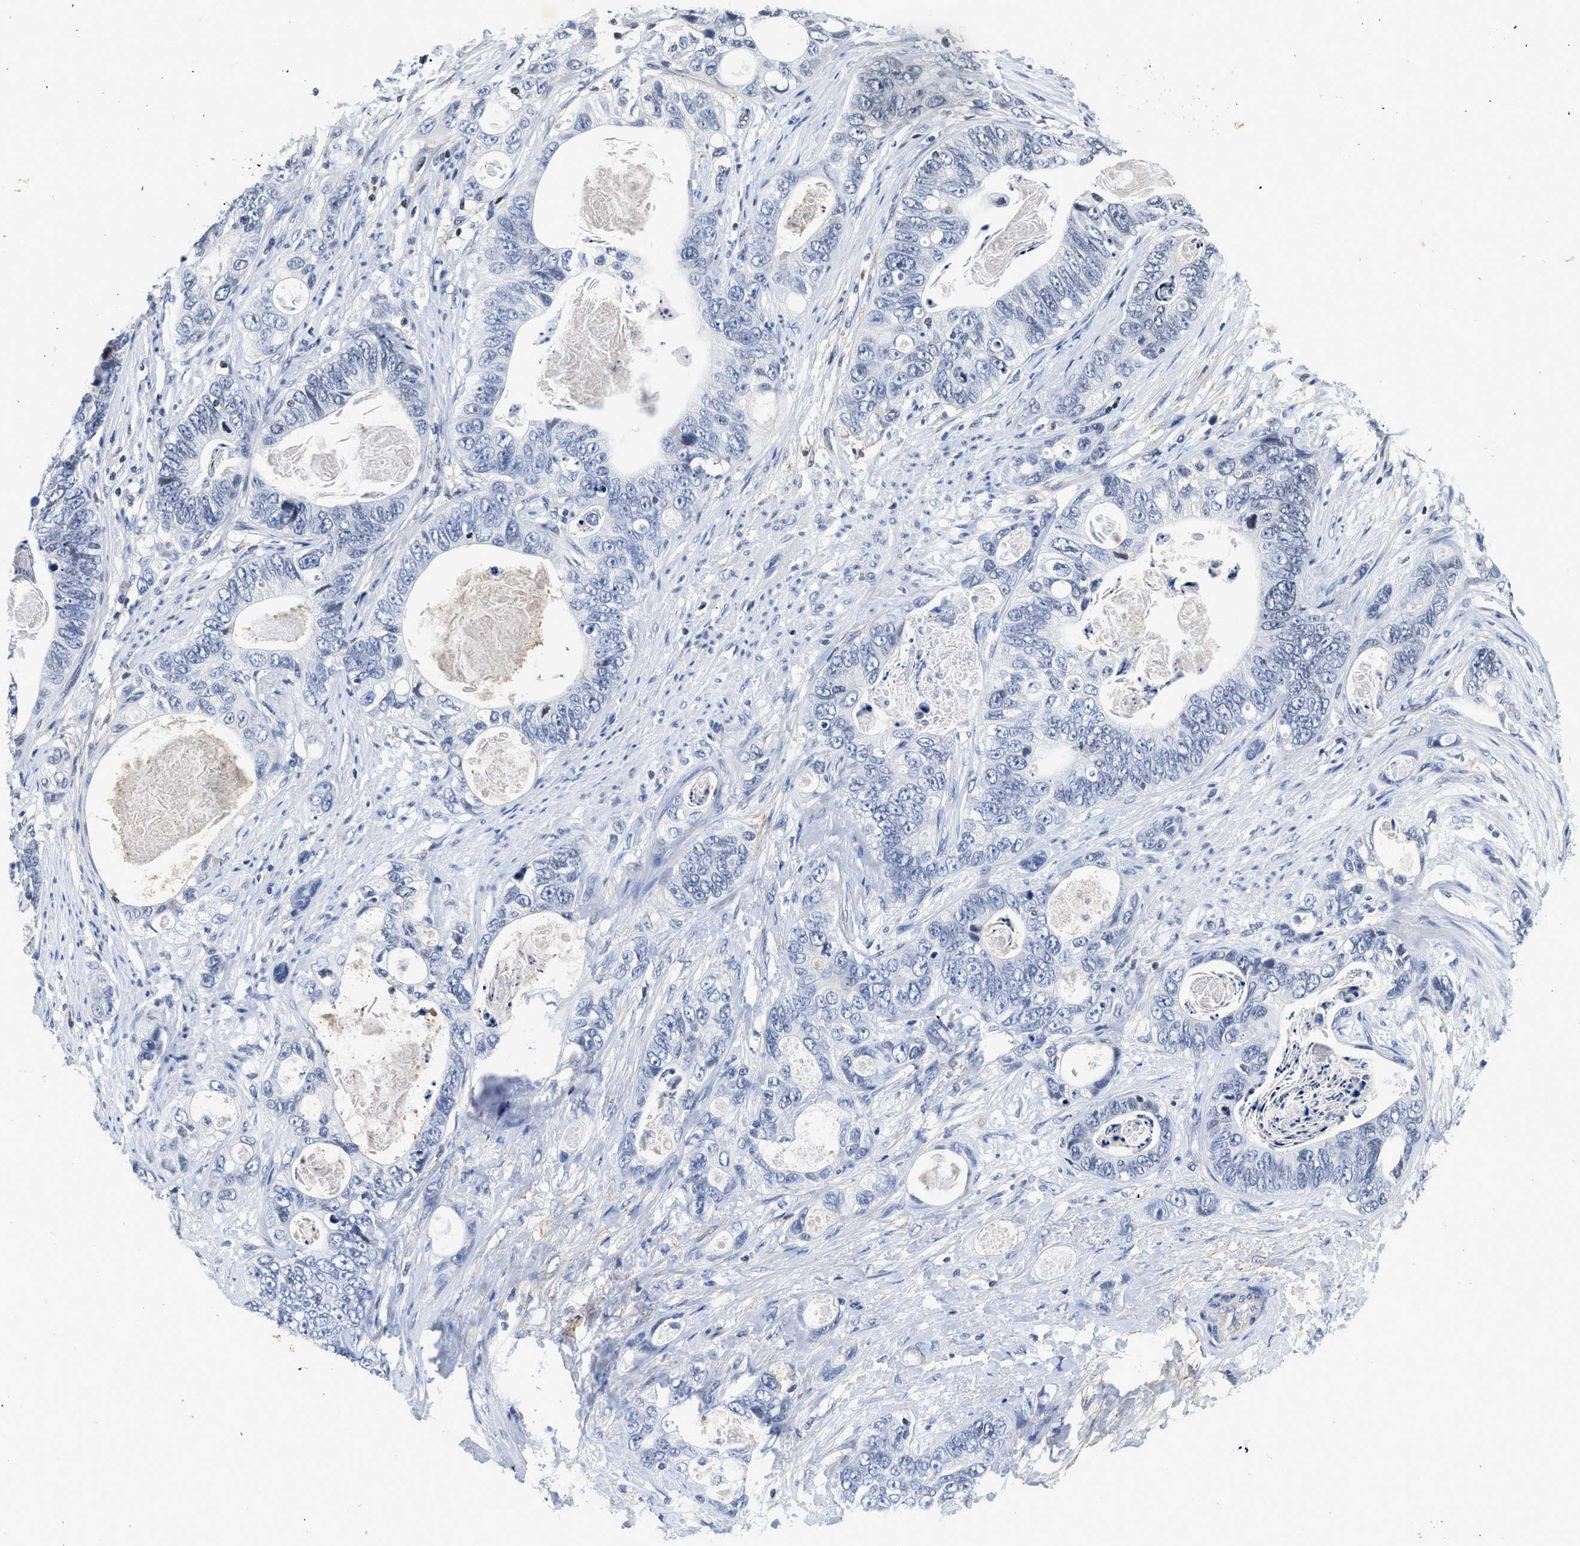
{"staining": {"intensity": "negative", "quantity": "none", "location": "none"}, "tissue": "stomach cancer", "cell_type": "Tumor cells", "image_type": "cancer", "snomed": [{"axis": "morphology", "description": "Normal tissue, NOS"}, {"axis": "morphology", "description": "Adenocarcinoma, NOS"}, {"axis": "topography", "description": "Stomach"}], "caption": "A micrograph of human stomach adenocarcinoma is negative for staining in tumor cells.", "gene": "FBLN2", "patient": {"sex": "female", "age": 89}}